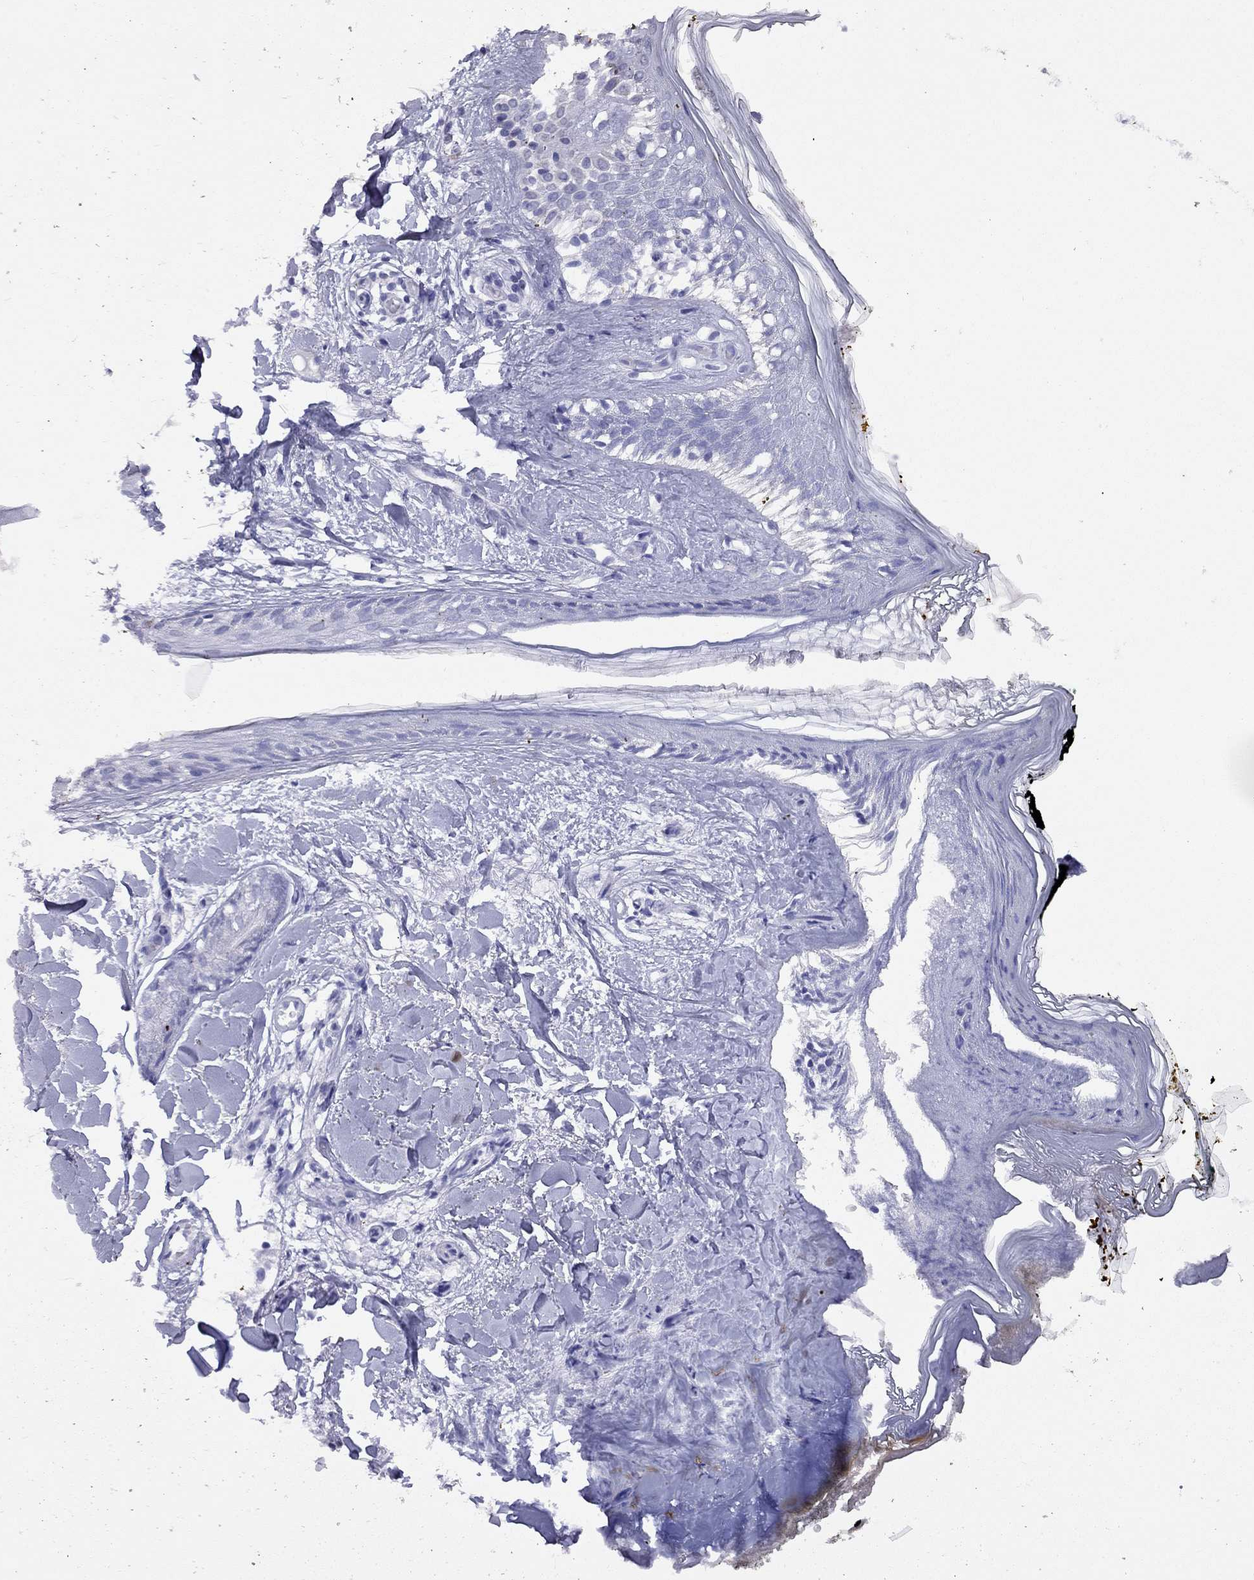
{"staining": {"intensity": "negative", "quantity": "none", "location": "none"}, "tissue": "skin", "cell_type": "Fibroblasts", "image_type": "normal", "snomed": [{"axis": "morphology", "description": "Normal tissue, NOS"}, {"axis": "topography", "description": "Skin"}], "caption": "Immunohistochemistry (IHC) photomicrograph of normal skin: human skin stained with DAB (3,3'-diaminobenzidine) exhibits no significant protein staining in fibroblasts.", "gene": "GRIA2", "patient": {"sex": "female", "age": 34}}